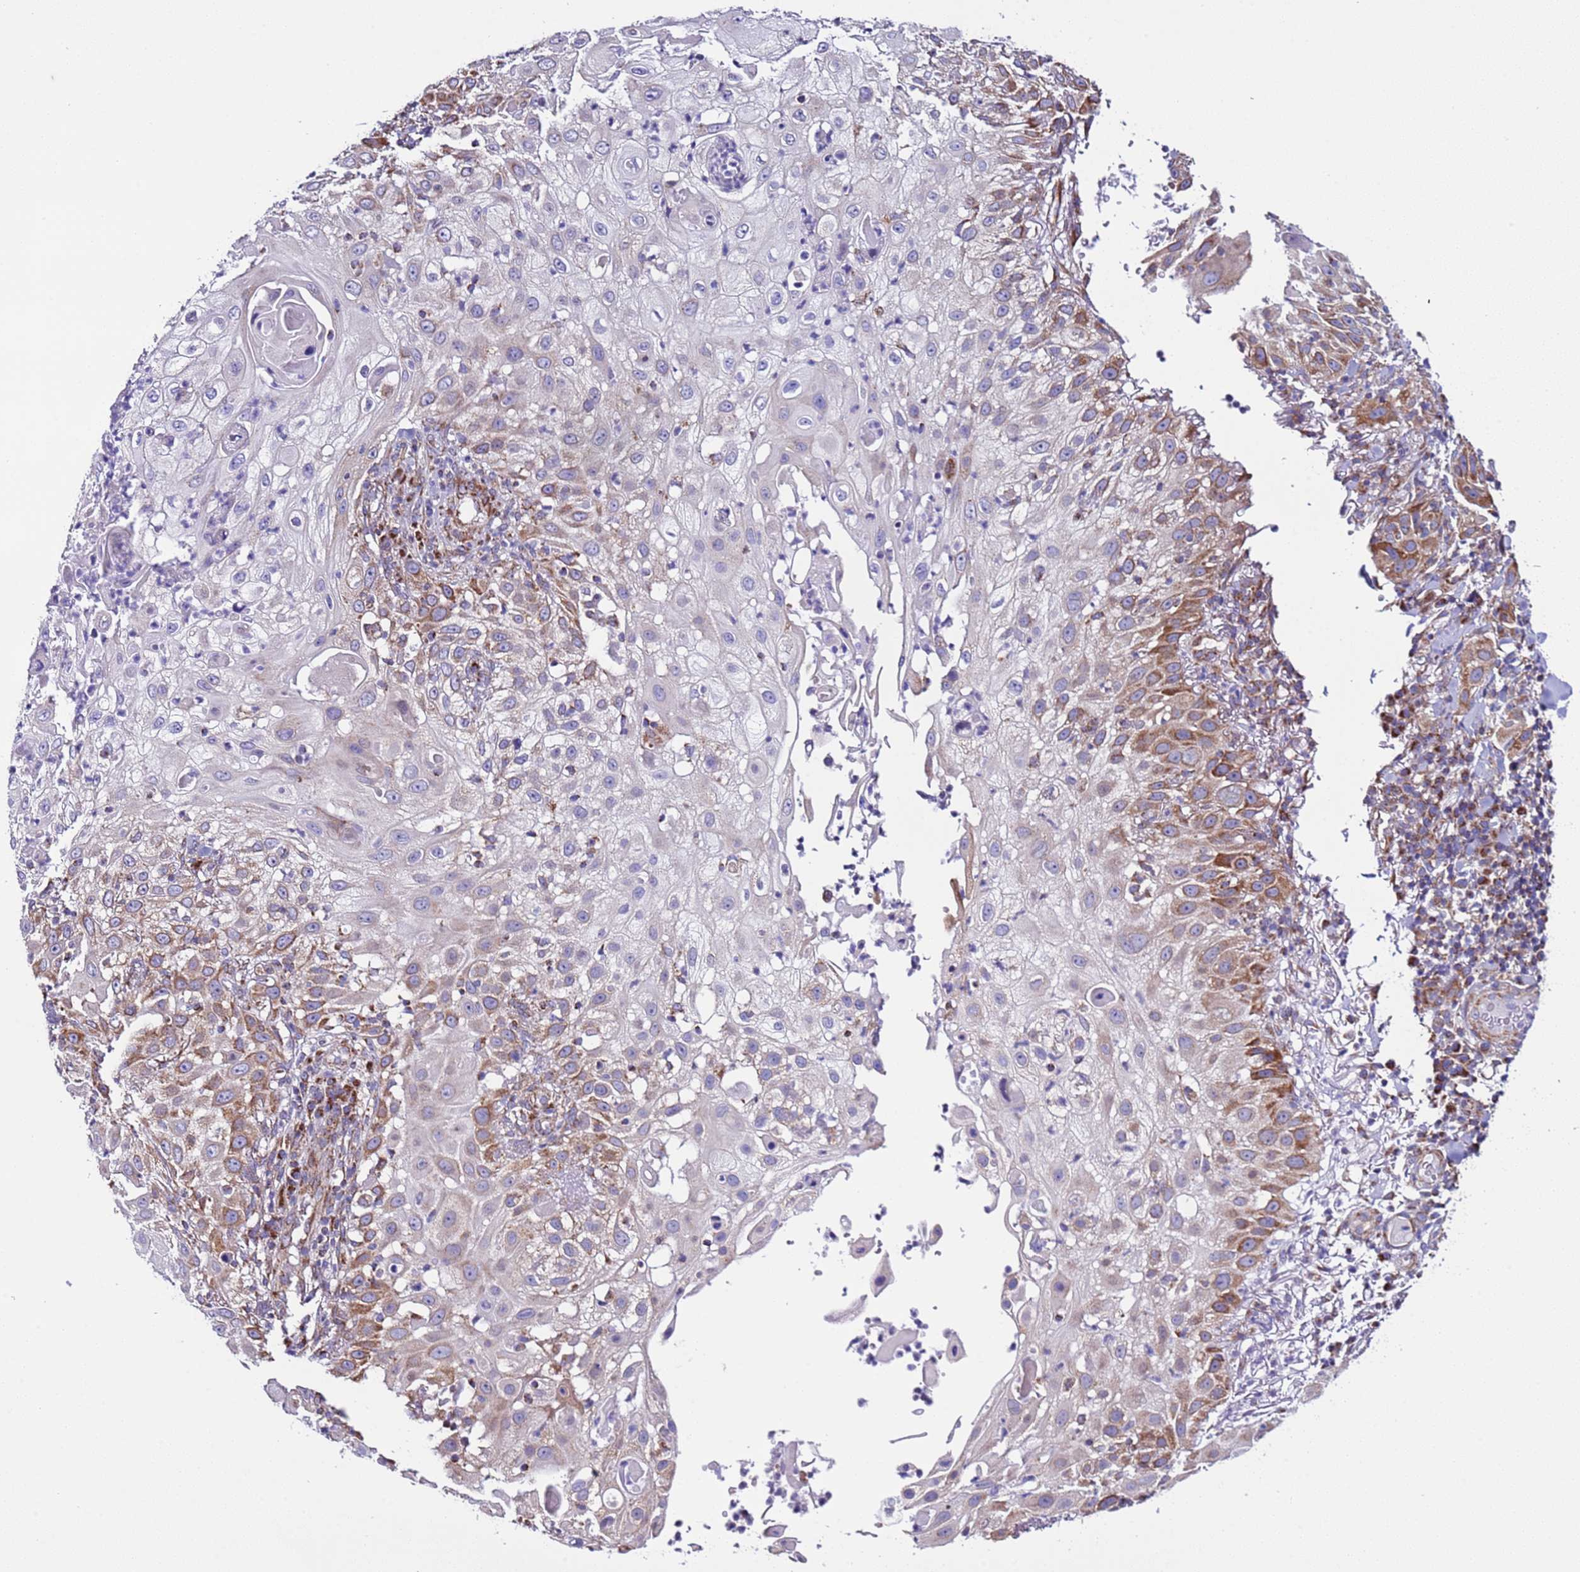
{"staining": {"intensity": "moderate", "quantity": "<25%", "location": "cytoplasmic/membranous"}, "tissue": "skin cancer", "cell_type": "Tumor cells", "image_type": "cancer", "snomed": [{"axis": "morphology", "description": "Squamous cell carcinoma, NOS"}, {"axis": "topography", "description": "Skin"}], "caption": "A brown stain labels moderate cytoplasmic/membranous staining of a protein in squamous cell carcinoma (skin) tumor cells. The protein is shown in brown color, while the nuclei are stained blue.", "gene": "AHI1", "patient": {"sex": "female", "age": 44}}